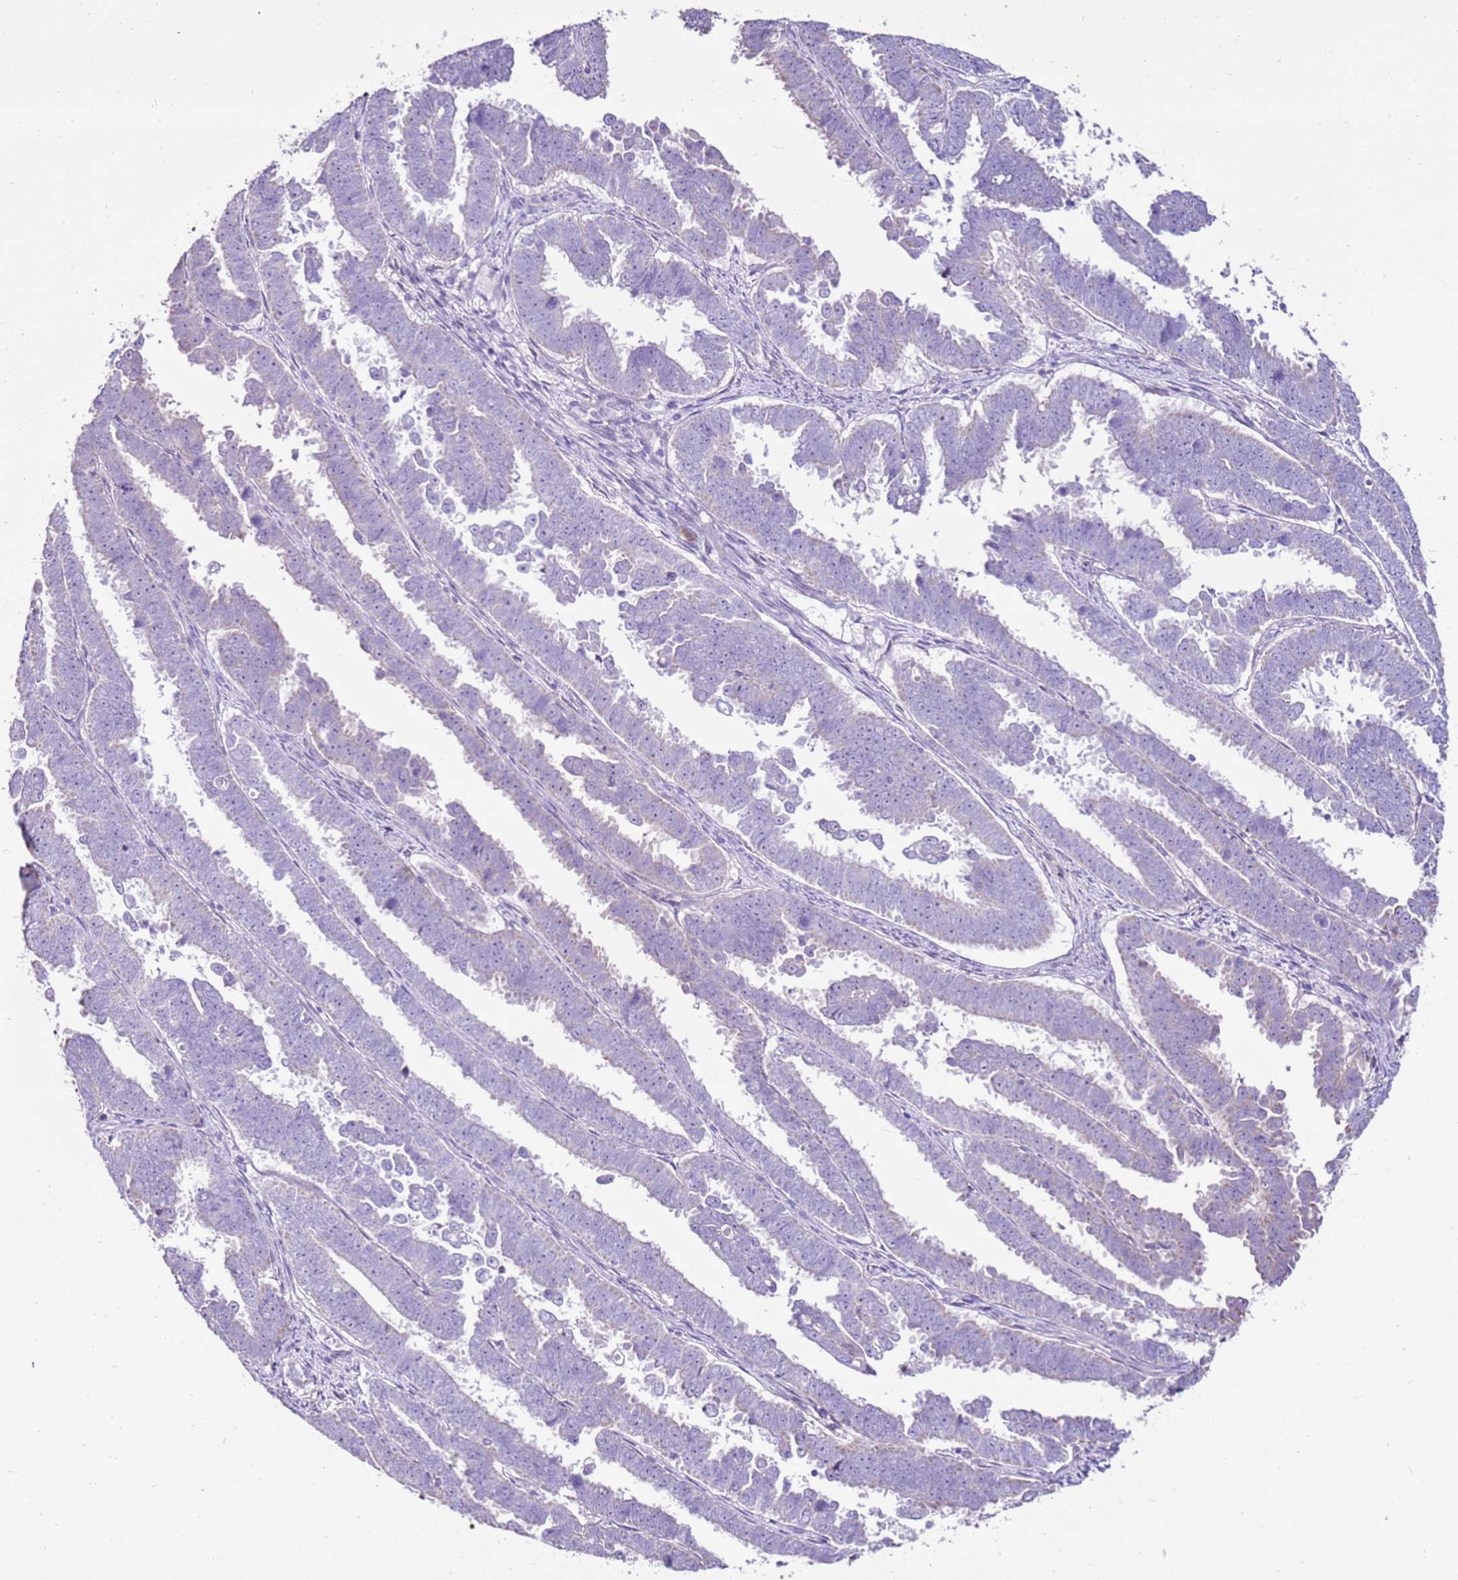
{"staining": {"intensity": "negative", "quantity": "none", "location": "none"}, "tissue": "endometrial cancer", "cell_type": "Tumor cells", "image_type": "cancer", "snomed": [{"axis": "morphology", "description": "Adenocarcinoma, NOS"}, {"axis": "topography", "description": "Endometrium"}], "caption": "Protein analysis of endometrial cancer exhibits no significant expression in tumor cells.", "gene": "SLC38A5", "patient": {"sex": "female", "age": 75}}